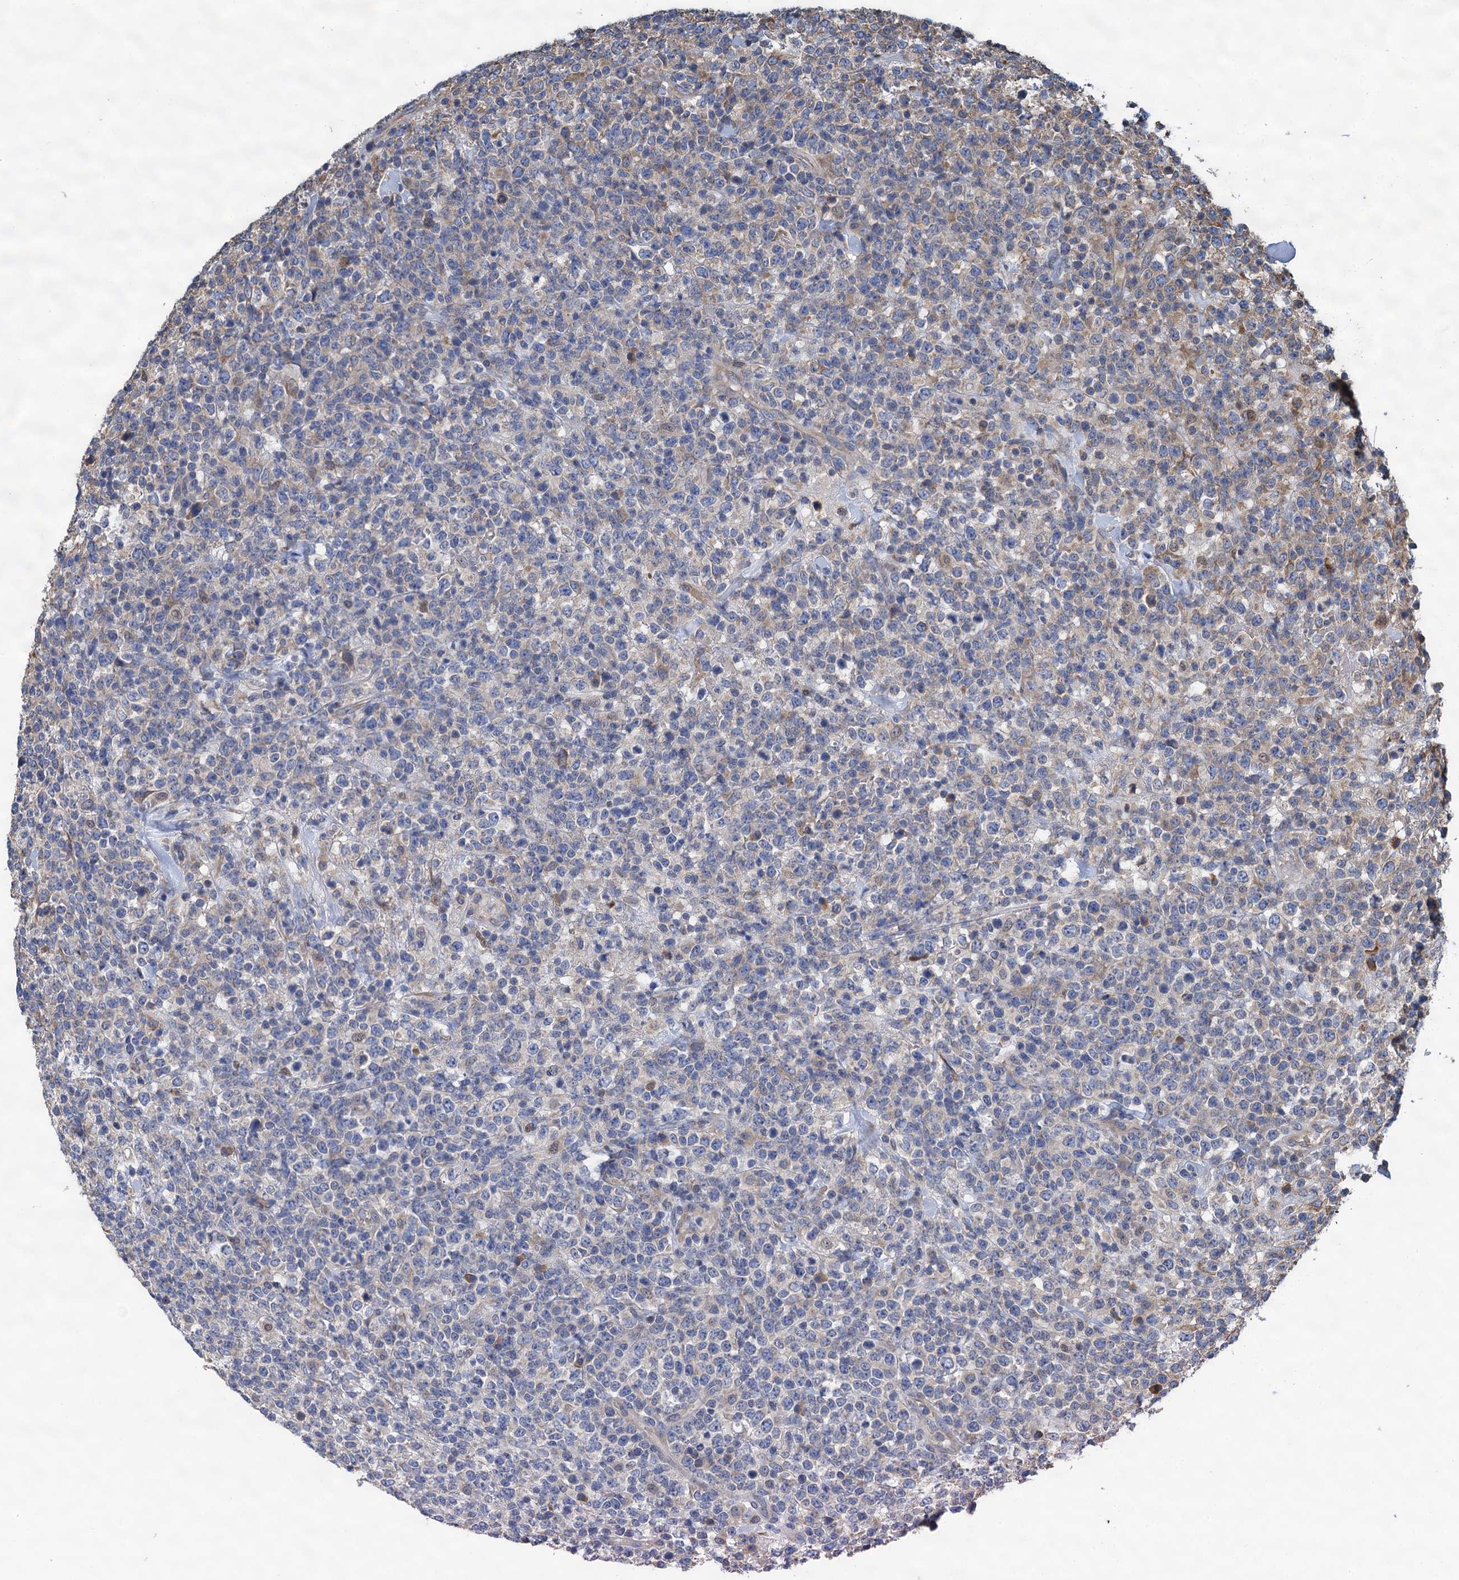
{"staining": {"intensity": "moderate", "quantity": "<25%", "location": "cytoplasmic/membranous"}, "tissue": "lymphoma", "cell_type": "Tumor cells", "image_type": "cancer", "snomed": [{"axis": "morphology", "description": "Malignant lymphoma, non-Hodgkin's type, High grade"}, {"axis": "topography", "description": "Colon"}], "caption": "Human high-grade malignant lymphoma, non-Hodgkin's type stained with a brown dye reveals moderate cytoplasmic/membranous positive staining in approximately <25% of tumor cells.", "gene": "LINS1", "patient": {"sex": "female", "age": 53}}